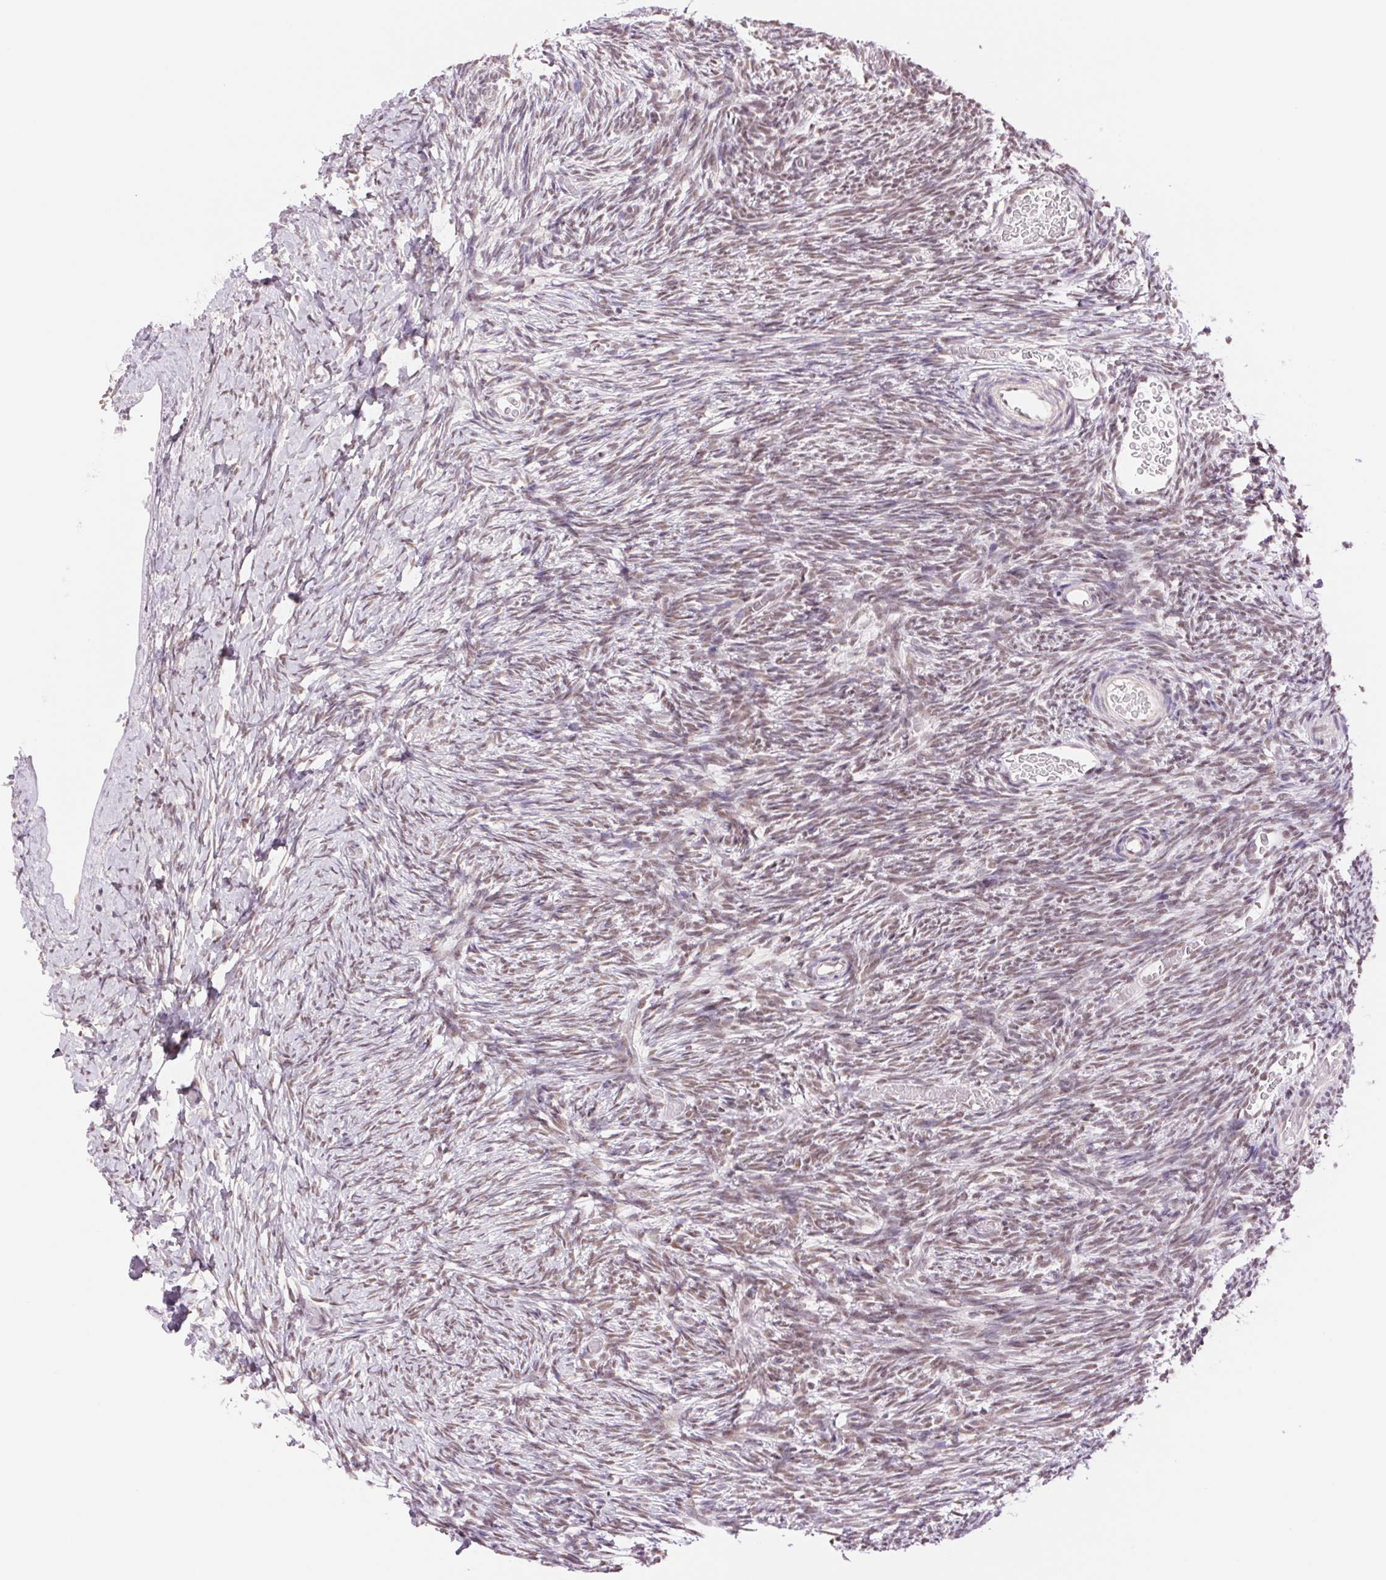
{"staining": {"intensity": "weak", "quantity": "25%-75%", "location": "nuclear"}, "tissue": "ovary", "cell_type": "Ovarian stroma cells", "image_type": "normal", "snomed": [{"axis": "morphology", "description": "Normal tissue, NOS"}, {"axis": "topography", "description": "Ovary"}], "caption": "A brown stain highlights weak nuclear staining of a protein in ovarian stroma cells of benign ovary.", "gene": "RPRD1B", "patient": {"sex": "female", "age": 39}}